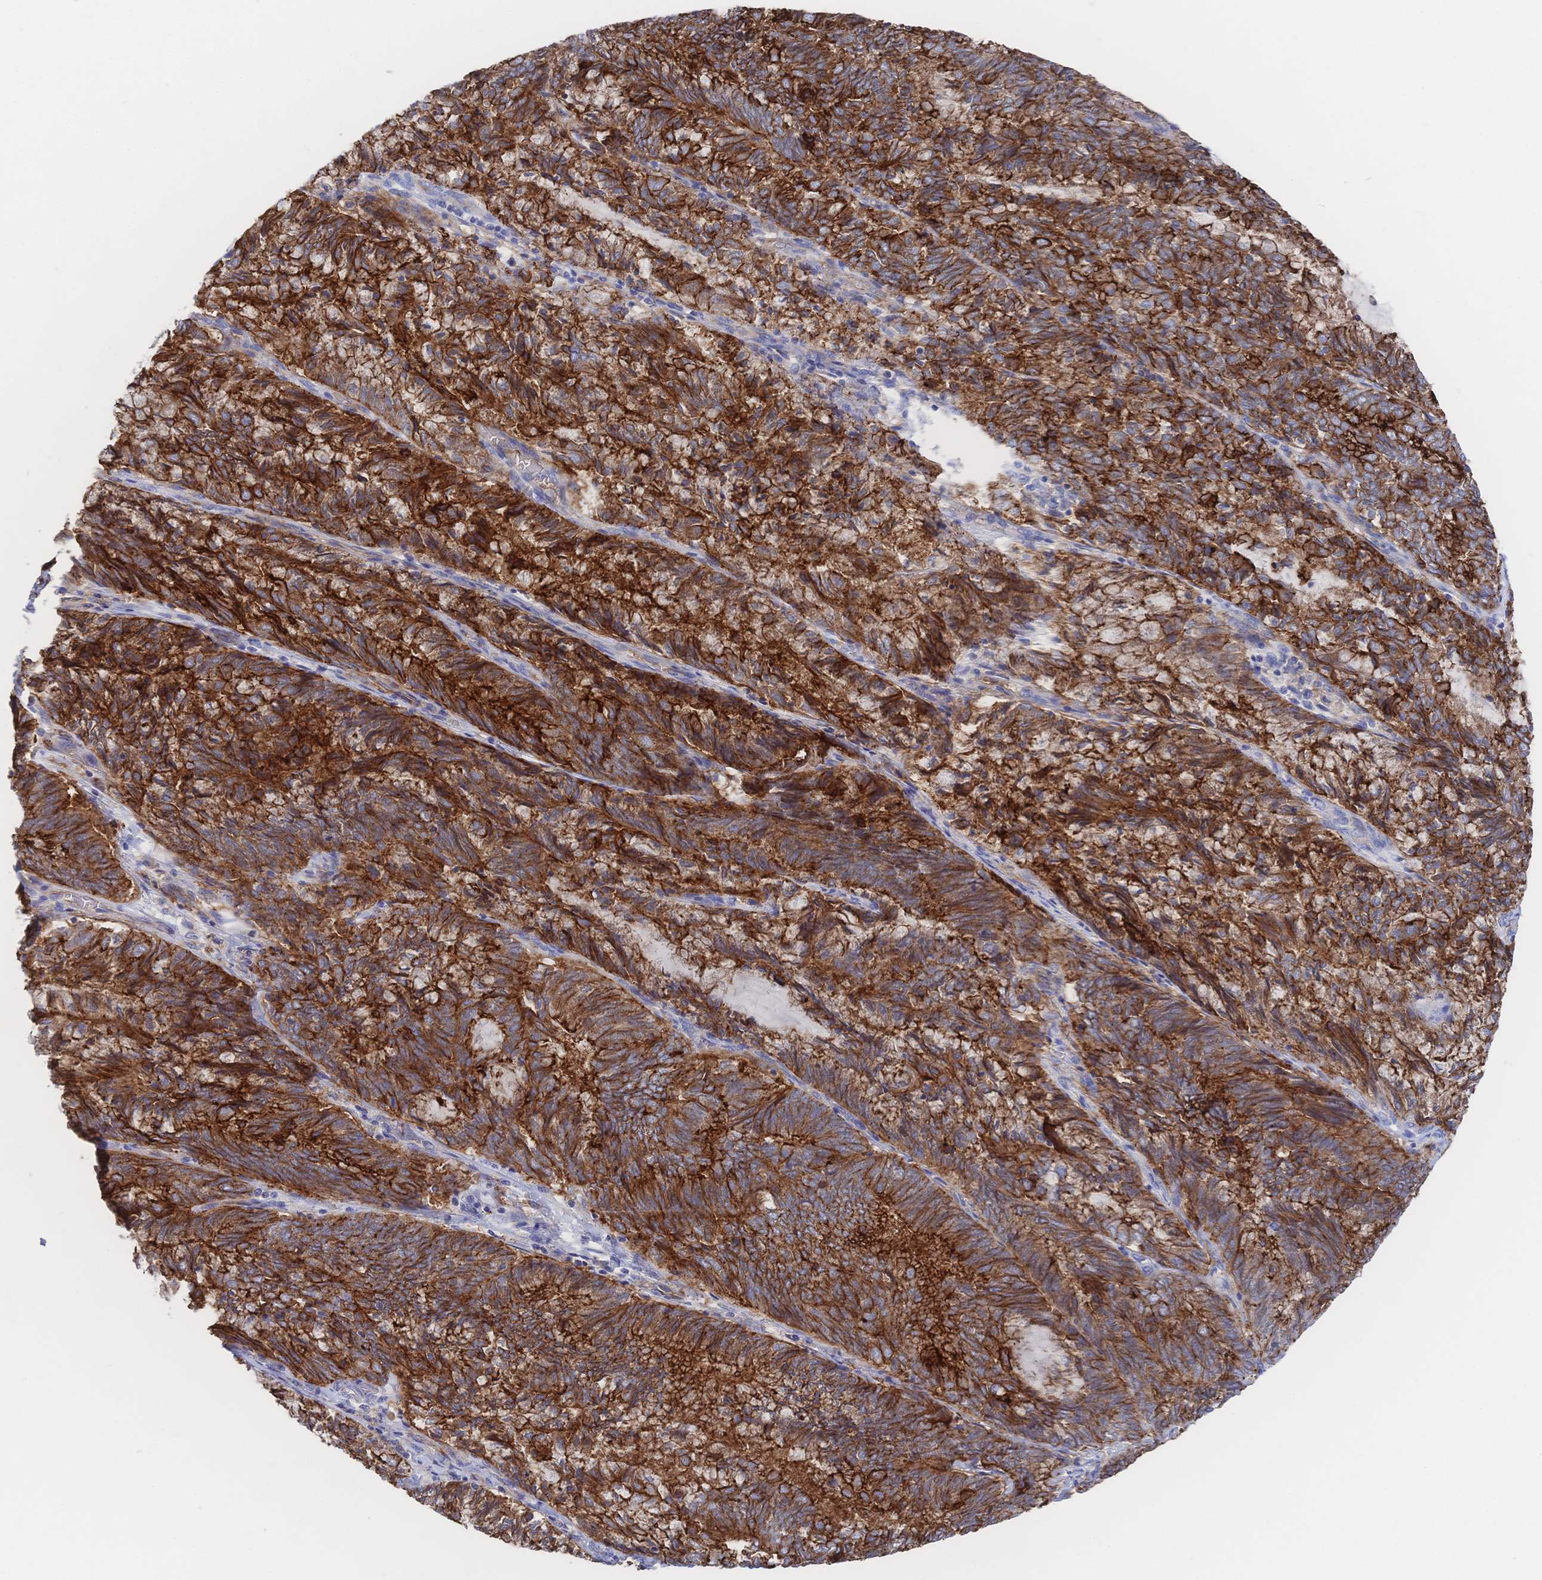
{"staining": {"intensity": "strong", "quantity": ">75%", "location": "cytoplasmic/membranous"}, "tissue": "endometrial cancer", "cell_type": "Tumor cells", "image_type": "cancer", "snomed": [{"axis": "morphology", "description": "Adenocarcinoma, NOS"}, {"axis": "topography", "description": "Endometrium"}], "caption": "Immunohistochemical staining of human endometrial adenocarcinoma reveals high levels of strong cytoplasmic/membranous staining in approximately >75% of tumor cells.", "gene": "F11R", "patient": {"sex": "female", "age": 80}}